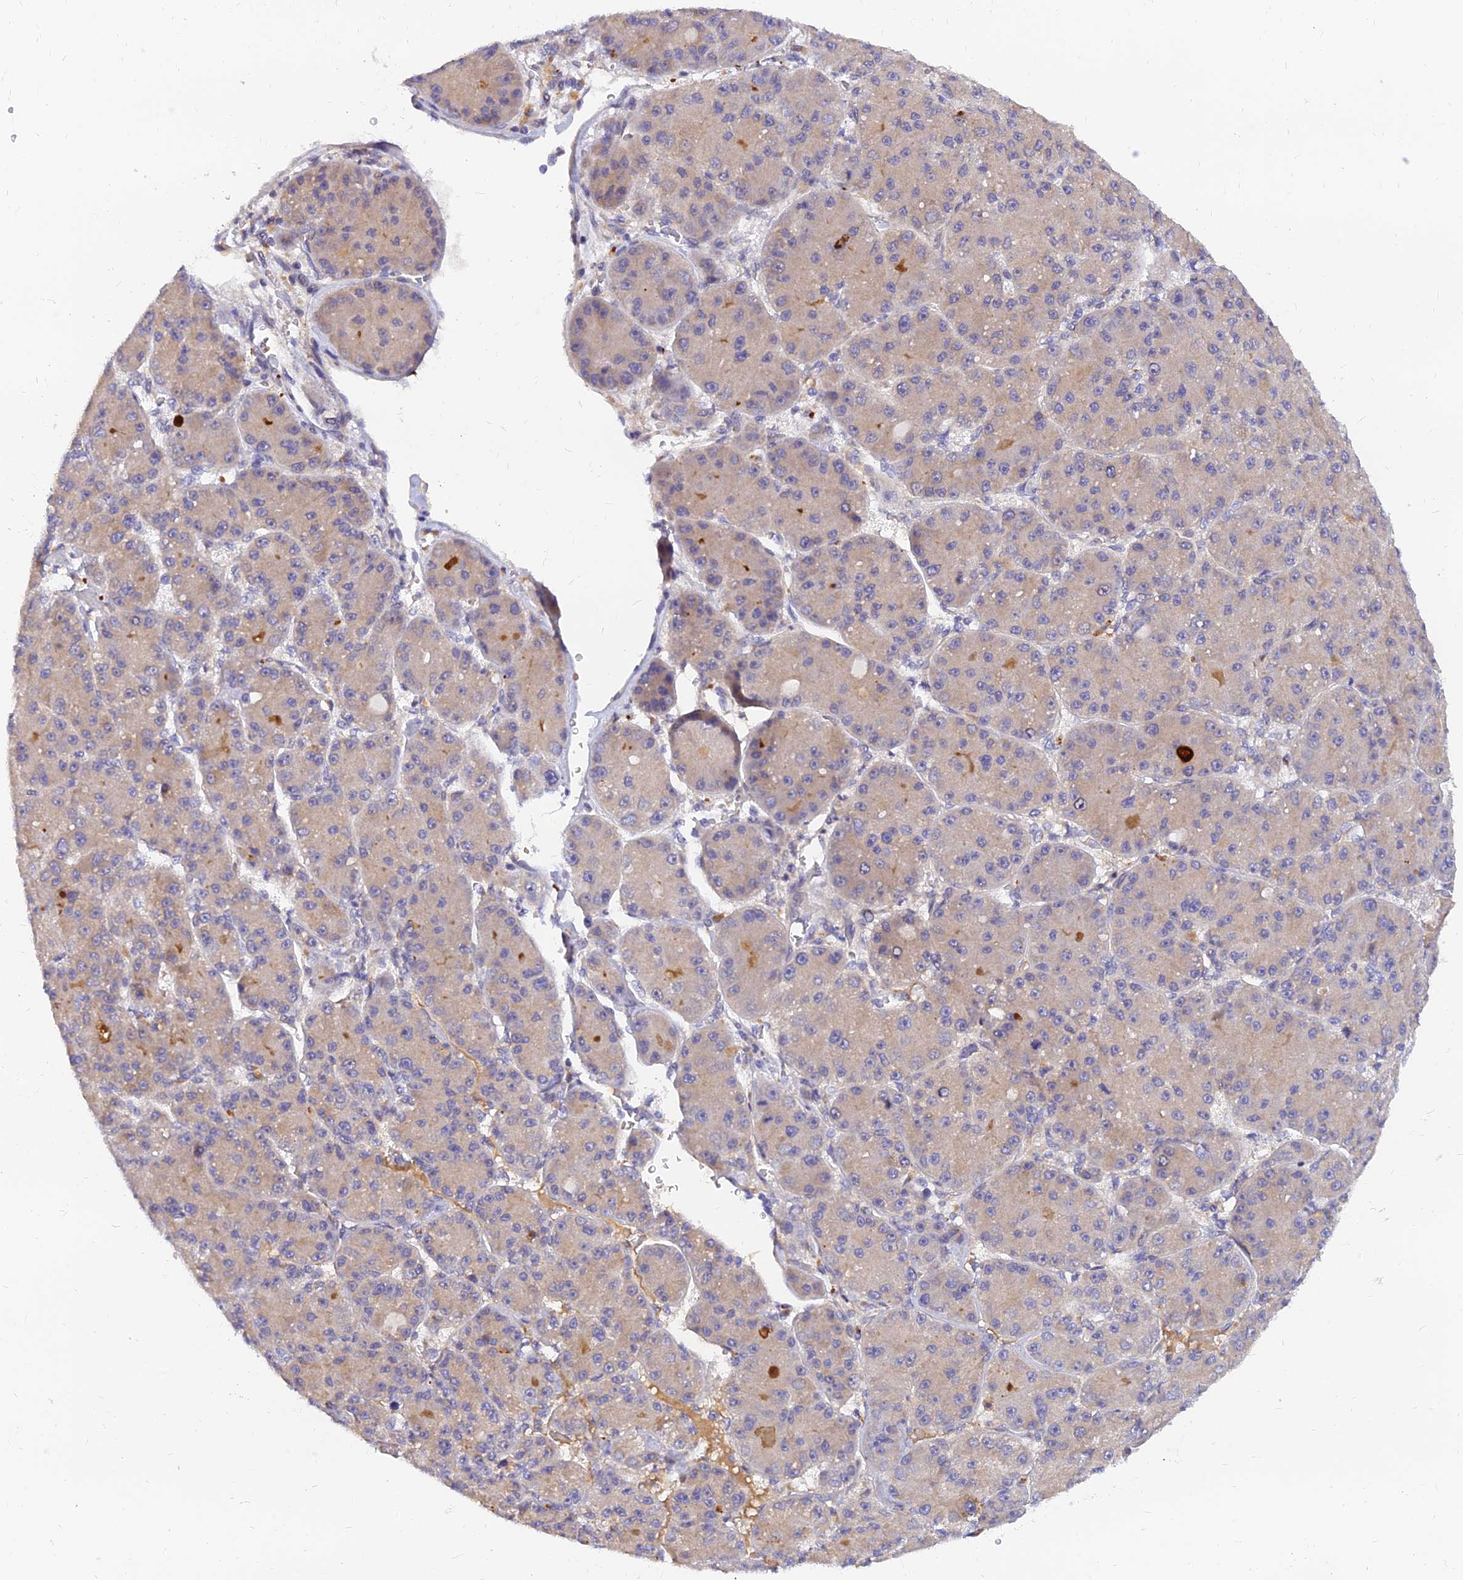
{"staining": {"intensity": "weak", "quantity": "<25%", "location": "cytoplasmic/membranous"}, "tissue": "liver cancer", "cell_type": "Tumor cells", "image_type": "cancer", "snomed": [{"axis": "morphology", "description": "Carcinoma, Hepatocellular, NOS"}, {"axis": "topography", "description": "Liver"}], "caption": "Tumor cells are negative for brown protein staining in liver cancer. (DAB immunohistochemistry visualized using brightfield microscopy, high magnification).", "gene": "ANKS4B", "patient": {"sex": "male", "age": 67}}